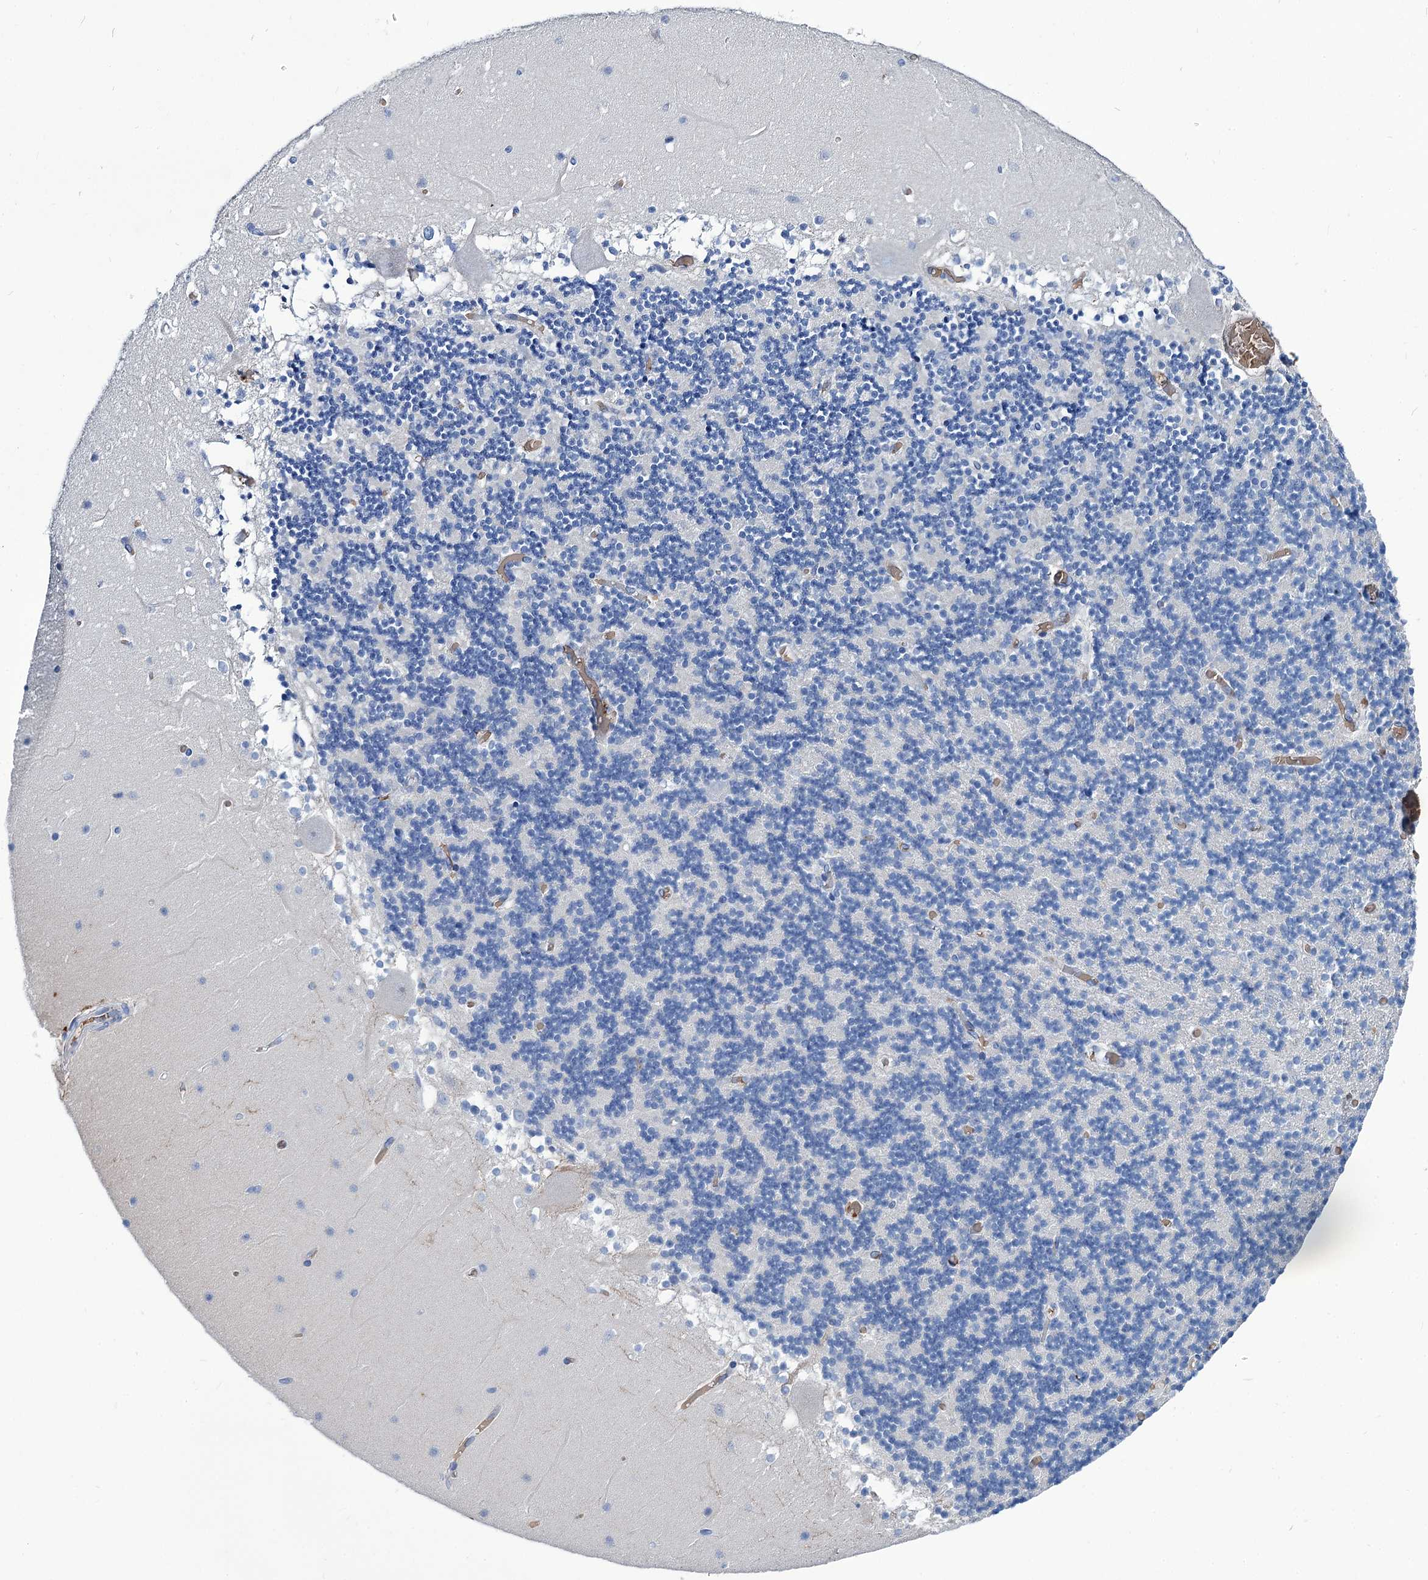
{"staining": {"intensity": "negative", "quantity": "none", "location": "none"}, "tissue": "cerebellum", "cell_type": "Cells in granular layer", "image_type": "normal", "snomed": [{"axis": "morphology", "description": "Normal tissue, NOS"}, {"axis": "topography", "description": "Cerebellum"}], "caption": "Human cerebellum stained for a protein using immunohistochemistry exhibits no expression in cells in granular layer.", "gene": "RPUSD3", "patient": {"sex": "female", "age": 28}}